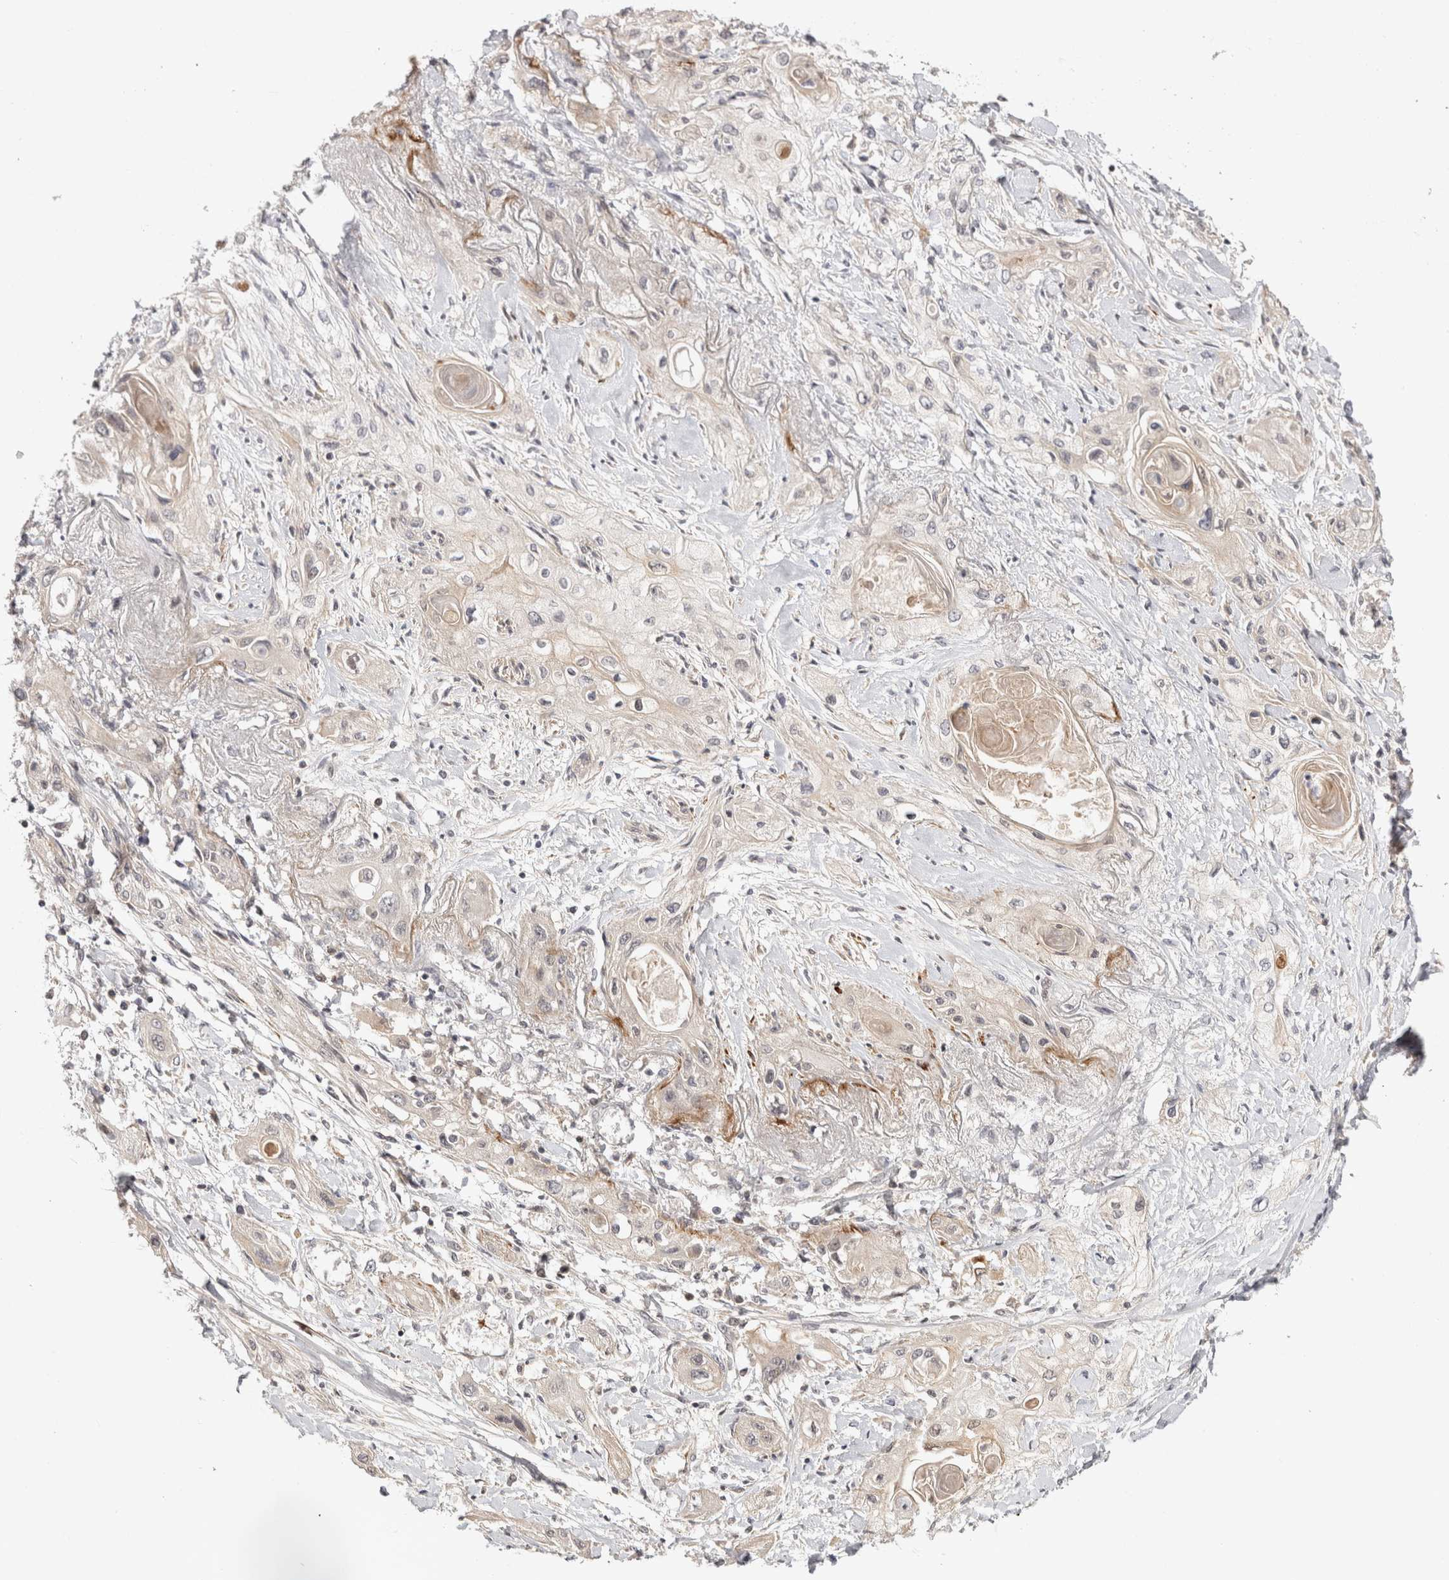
{"staining": {"intensity": "weak", "quantity": "<25%", "location": "cytoplasmic/membranous"}, "tissue": "lung cancer", "cell_type": "Tumor cells", "image_type": "cancer", "snomed": [{"axis": "morphology", "description": "Squamous cell carcinoma, NOS"}, {"axis": "topography", "description": "Lung"}], "caption": "Micrograph shows no significant protein staining in tumor cells of squamous cell carcinoma (lung). Brightfield microscopy of immunohistochemistry stained with DAB (brown) and hematoxylin (blue), captured at high magnification.", "gene": "ZNF318", "patient": {"sex": "female", "age": 47}}